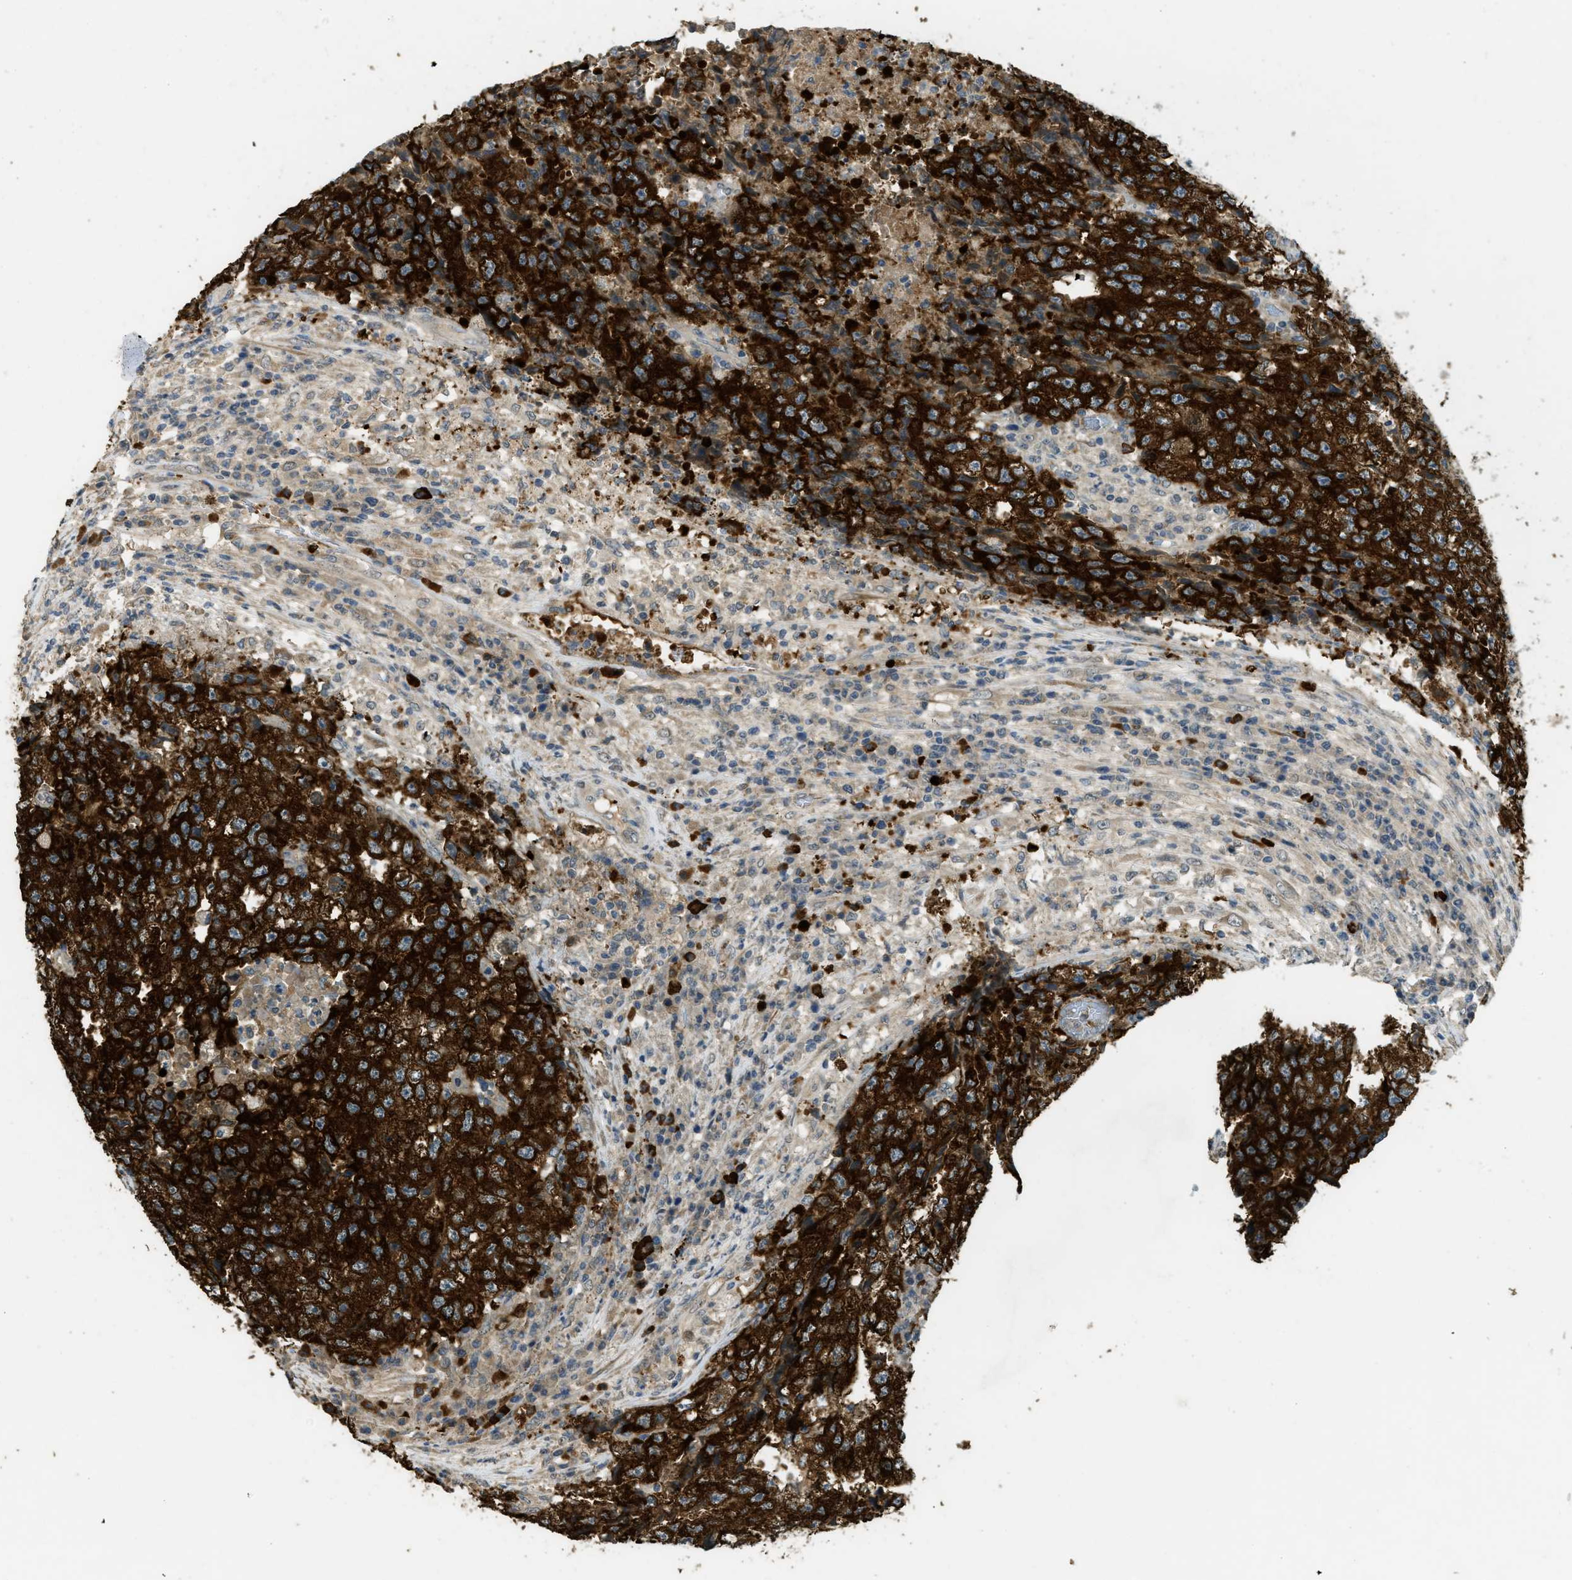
{"staining": {"intensity": "strong", "quantity": ">75%", "location": "cytoplasmic/membranous"}, "tissue": "testis cancer", "cell_type": "Tumor cells", "image_type": "cancer", "snomed": [{"axis": "morphology", "description": "Necrosis, NOS"}, {"axis": "morphology", "description": "Carcinoma, Embryonal, NOS"}, {"axis": "topography", "description": "Testis"}], "caption": "Strong cytoplasmic/membranous protein expression is identified in approximately >75% of tumor cells in embryonal carcinoma (testis). (brown staining indicates protein expression, while blue staining denotes nuclei).", "gene": "IGF2BP2", "patient": {"sex": "male", "age": 19}}